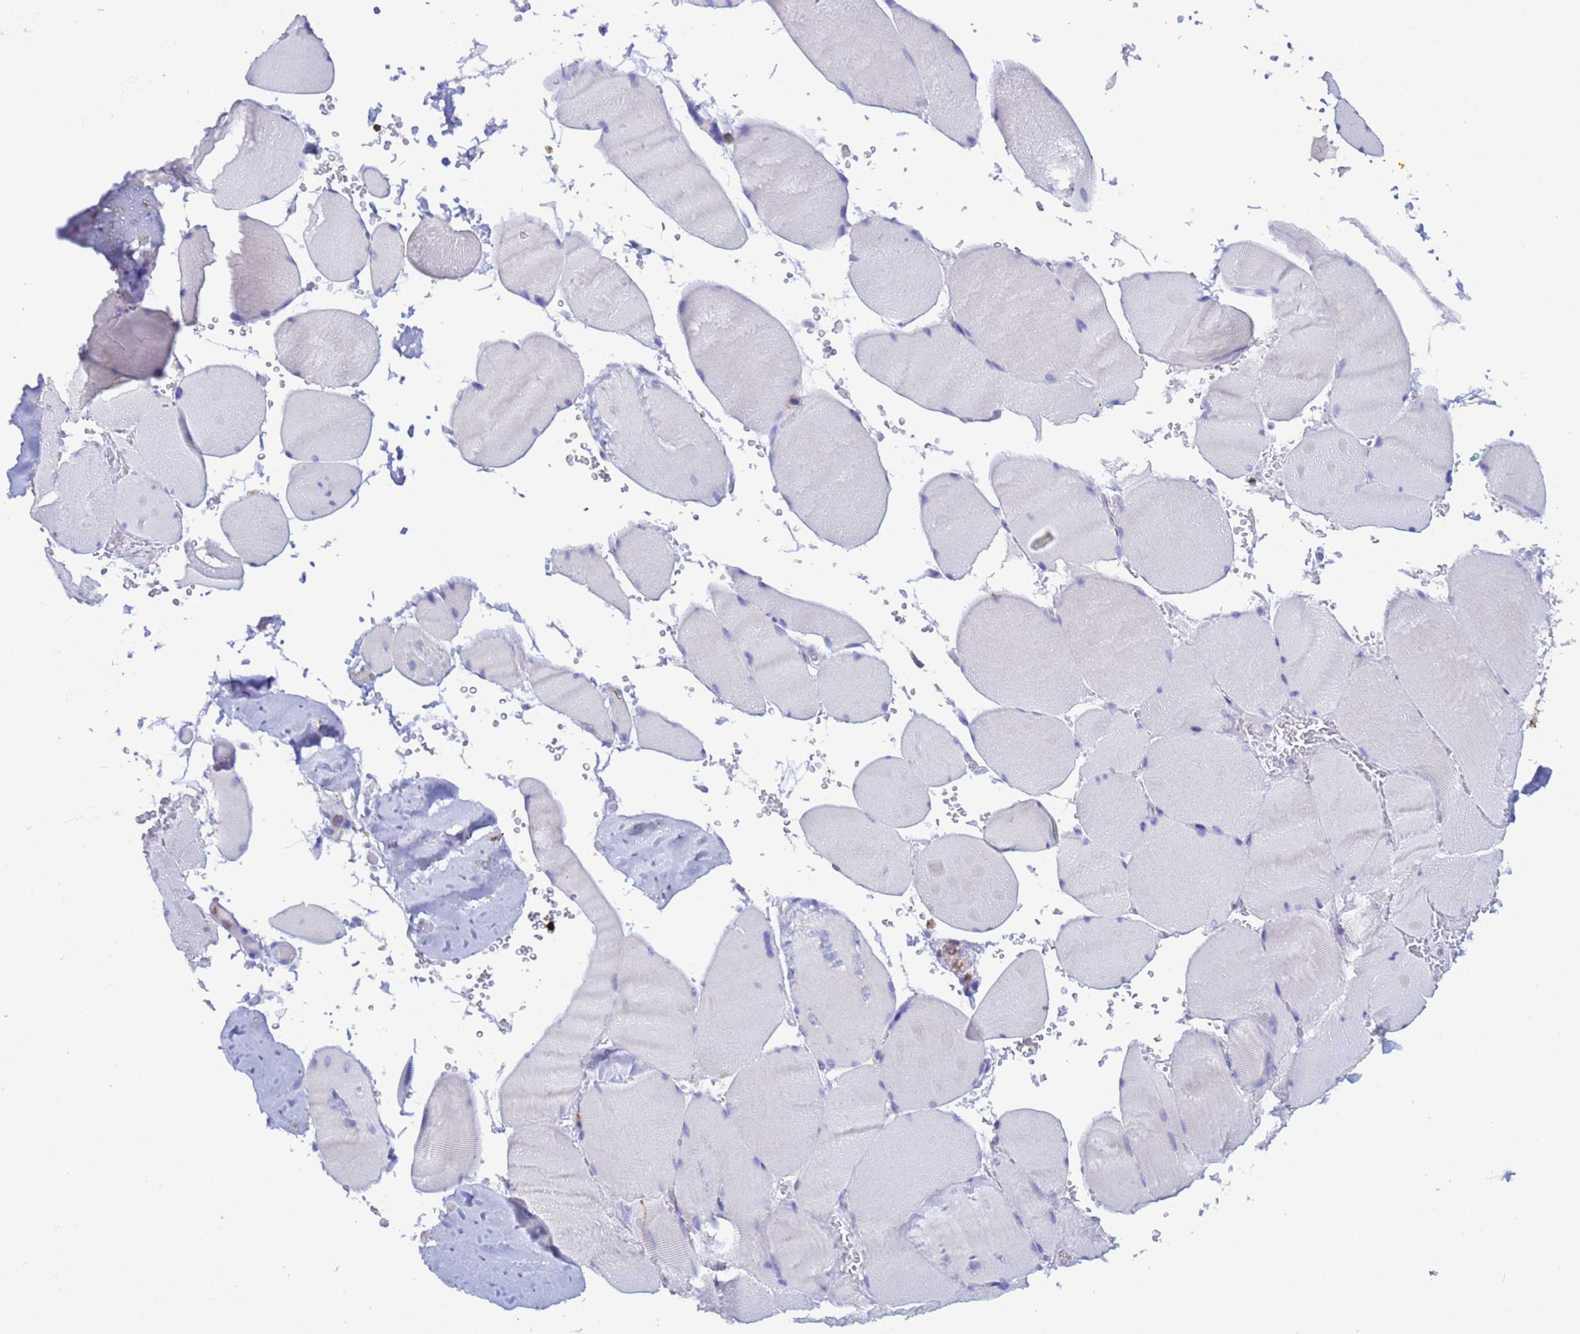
{"staining": {"intensity": "negative", "quantity": "none", "location": "none"}, "tissue": "skeletal muscle", "cell_type": "Myocytes", "image_type": "normal", "snomed": [{"axis": "morphology", "description": "Normal tissue, NOS"}, {"axis": "topography", "description": "Skeletal muscle"}, {"axis": "topography", "description": "Head-Neck"}], "caption": "Myocytes are negative for protein expression in normal human skeletal muscle. The staining was performed using DAB to visualize the protein expression in brown, while the nuclei were stained in blue with hematoxylin (Magnification: 20x).", "gene": "EZR", "patient": {"sex": "male", "age": 66}}